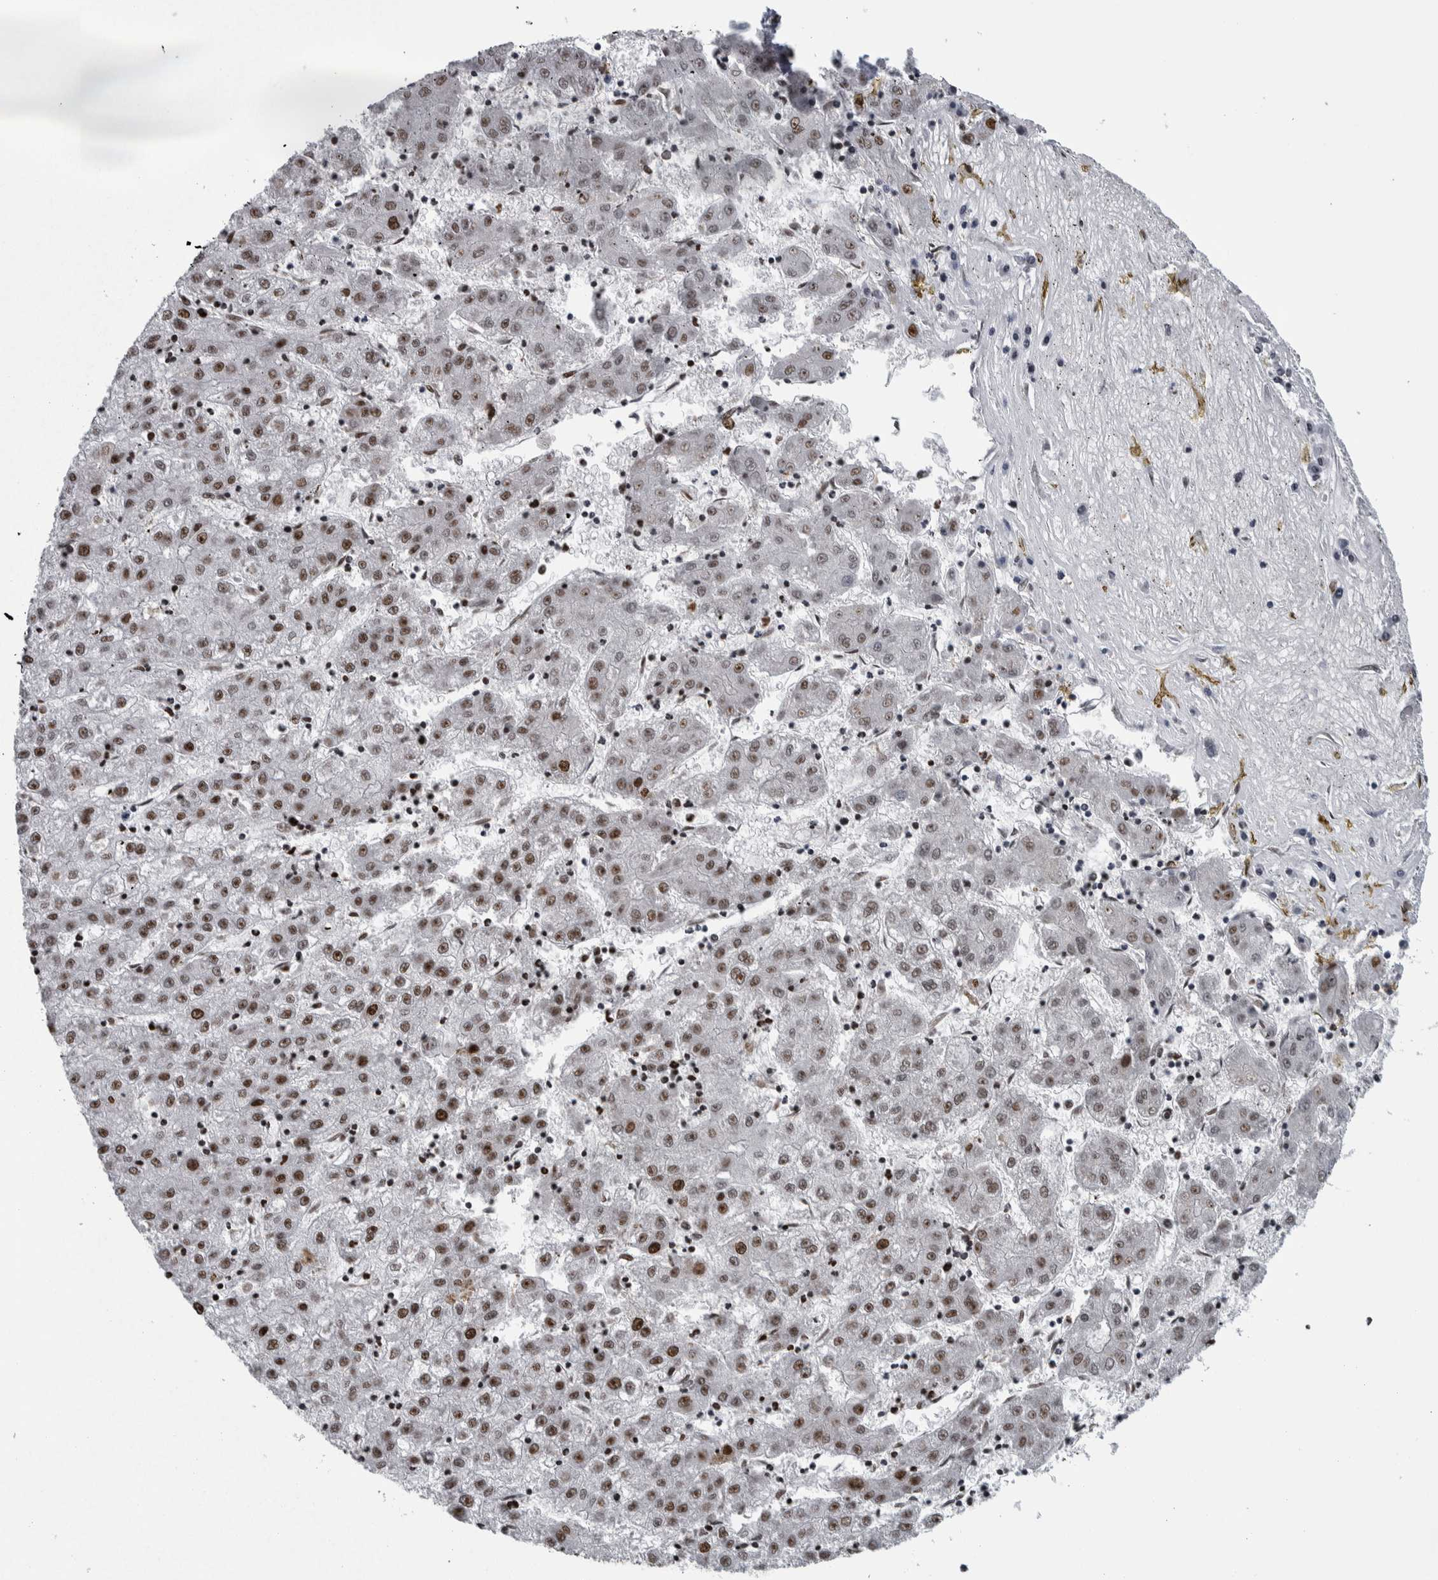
{"staining": {"intensity": "weak", "quantity": ">75%", "location": "nuclear"}, "tissue": "liver cancer", "cell_type": "Tumor cells", "image_type": "cancer", "snomed": [{"axis": "morphology", "description": "Carcinoma, Hepatocellular, NOS"}, {"axis": "topography", "description": "Liver"}], "caption": "About >75% of tumor cells in human liver cancer reveal weak nuclear protein expression as visualized by brown immunohistochemical staining.", "gene": "TOP2B", "patient": {"sex": "male", "age": 72}}